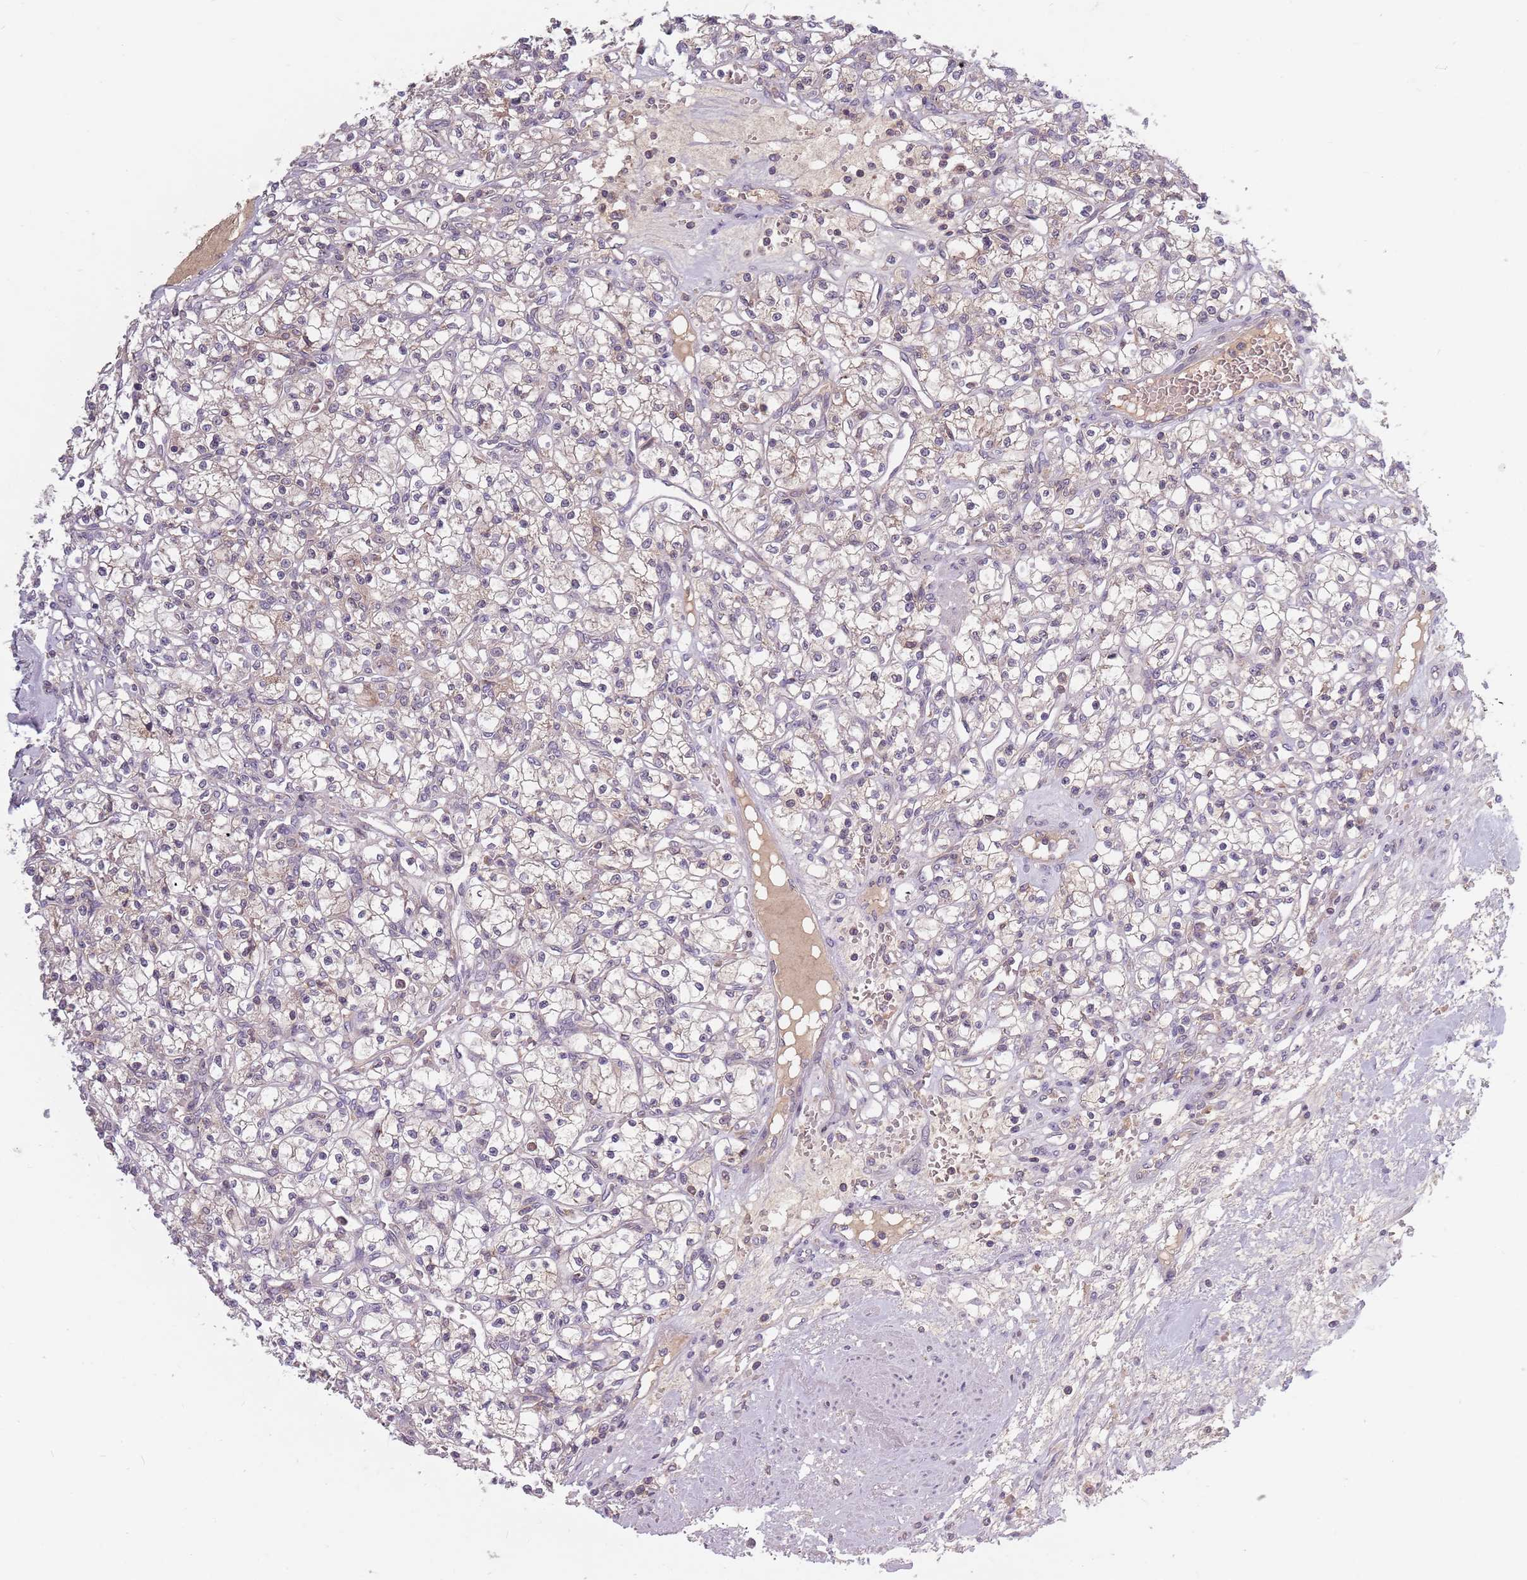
{"staining": {"intensity": "negative", "quantity": "none", "location": "none"}, "tissue": "renal cancer", "cell_type": "Tumor cells", "image_type": "cancer", "snomed": [{"axis": "morphology", "description": "Adenocarcinoma, NOS"}, {"axis": "topography", "description": "Kidney"}], "caption": "There is no significant expression in tumor cells of adenocarcinoma (renal). (Stains: DAB (3,3'-diaminobenzidine) immunohistochemistry with hematoxylin counter stain, Microscopy: brightfield microscopy at high magnification).", "gene": "ASB13", "patient": {"sex": "female", "age": 59}}